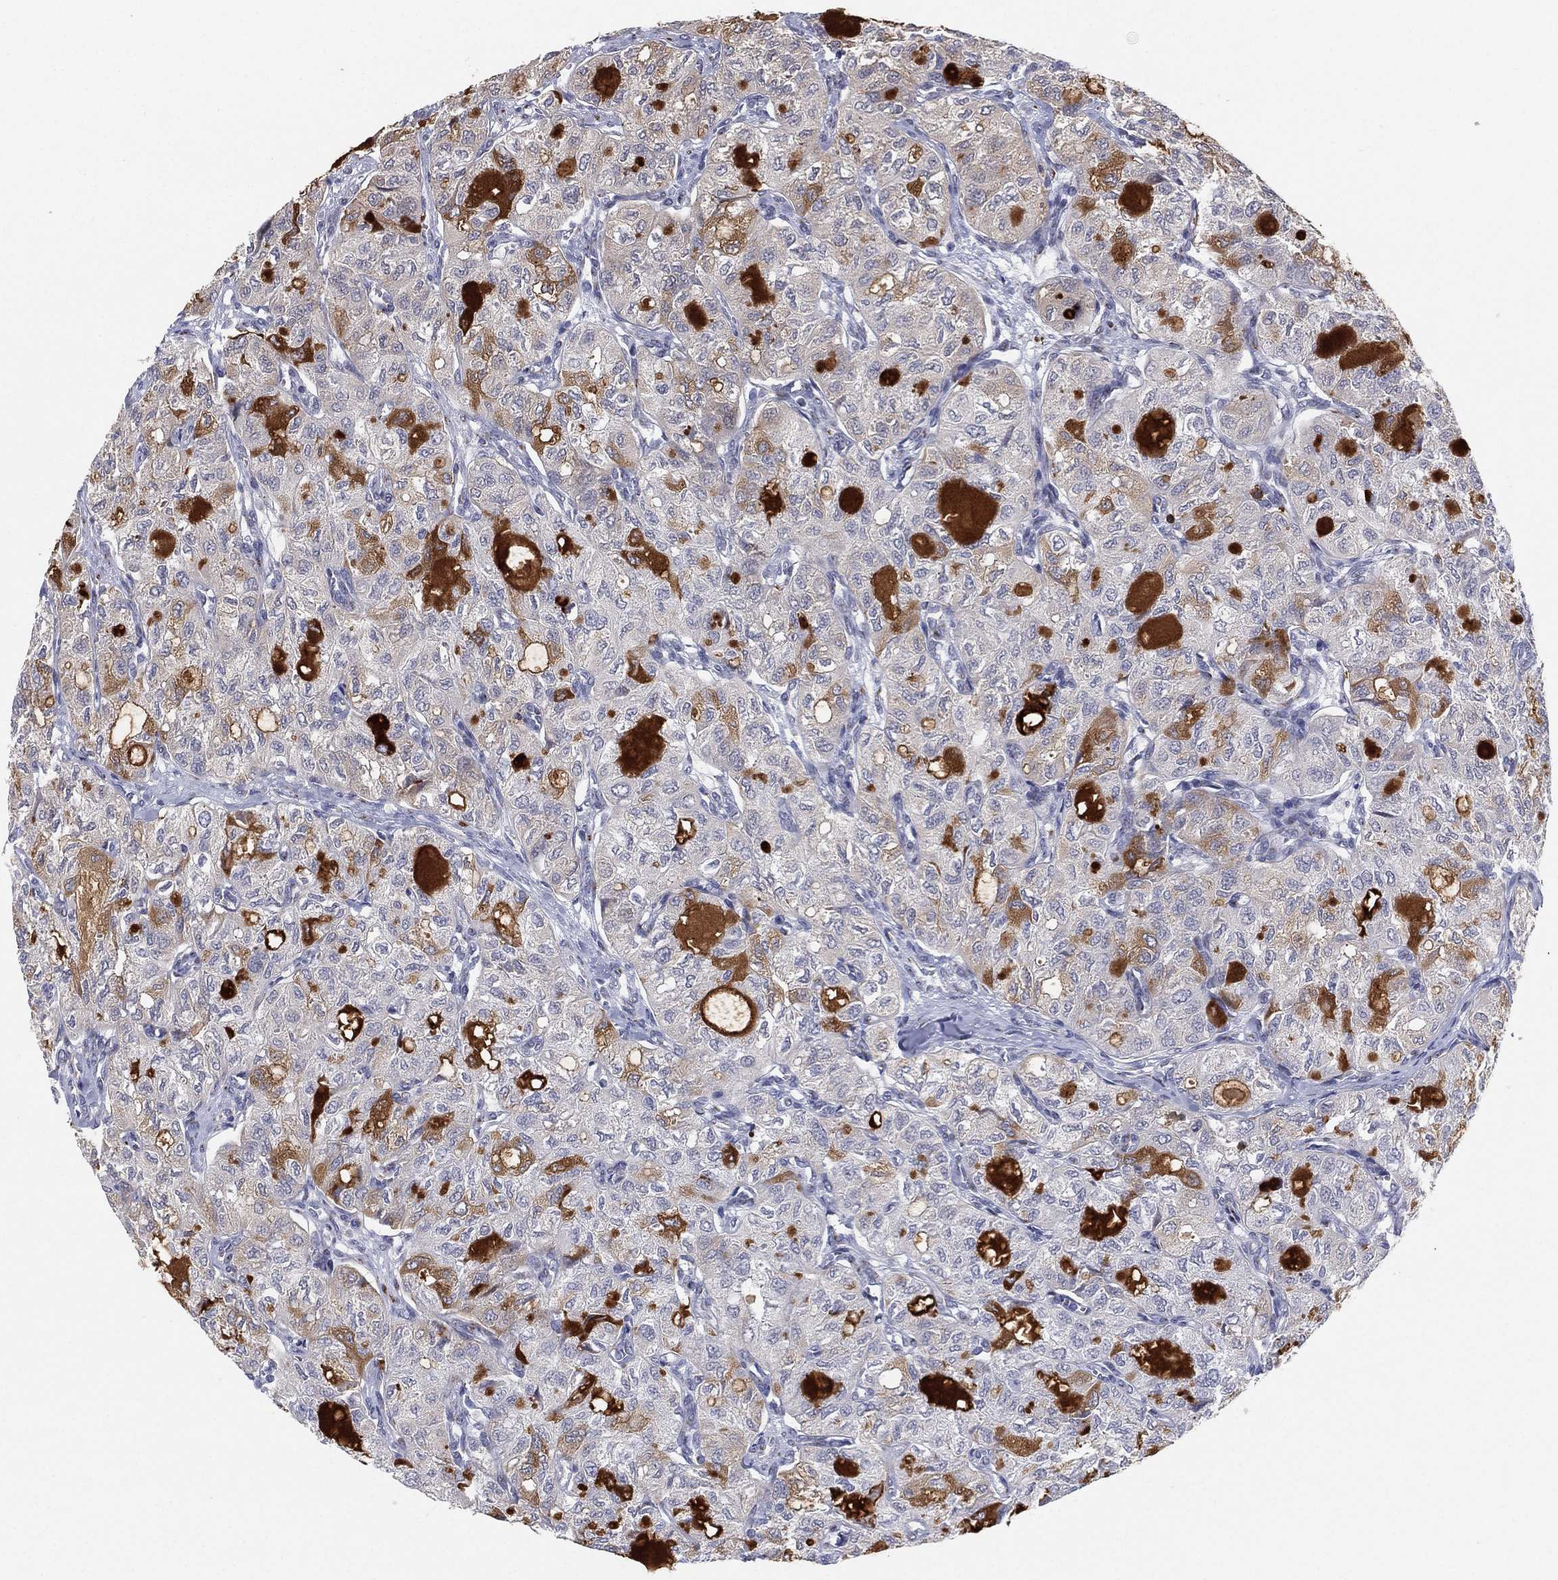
{"staining": {"intensity": "moderate", "quantity": "<25%", "location": "cytoplasmic/membranous"}, "tissue": "thyroid cancer", "cell_type": "Tumor cells", "image_type": "cancer", "snomed": [{"axis": "morphology", "description": "Follicular adenoma carcinoma, NOS"}, {"axis": "topography", "description": "Thyroid gland"}], "caption": "Human thyroid cancer stained with a brown dye exhibits moderate cytoplasmic/membranous positive positivity in about <25% of tumor cells.", "gene": "CD177", "patient": {"sex": "male", "age": 75}}